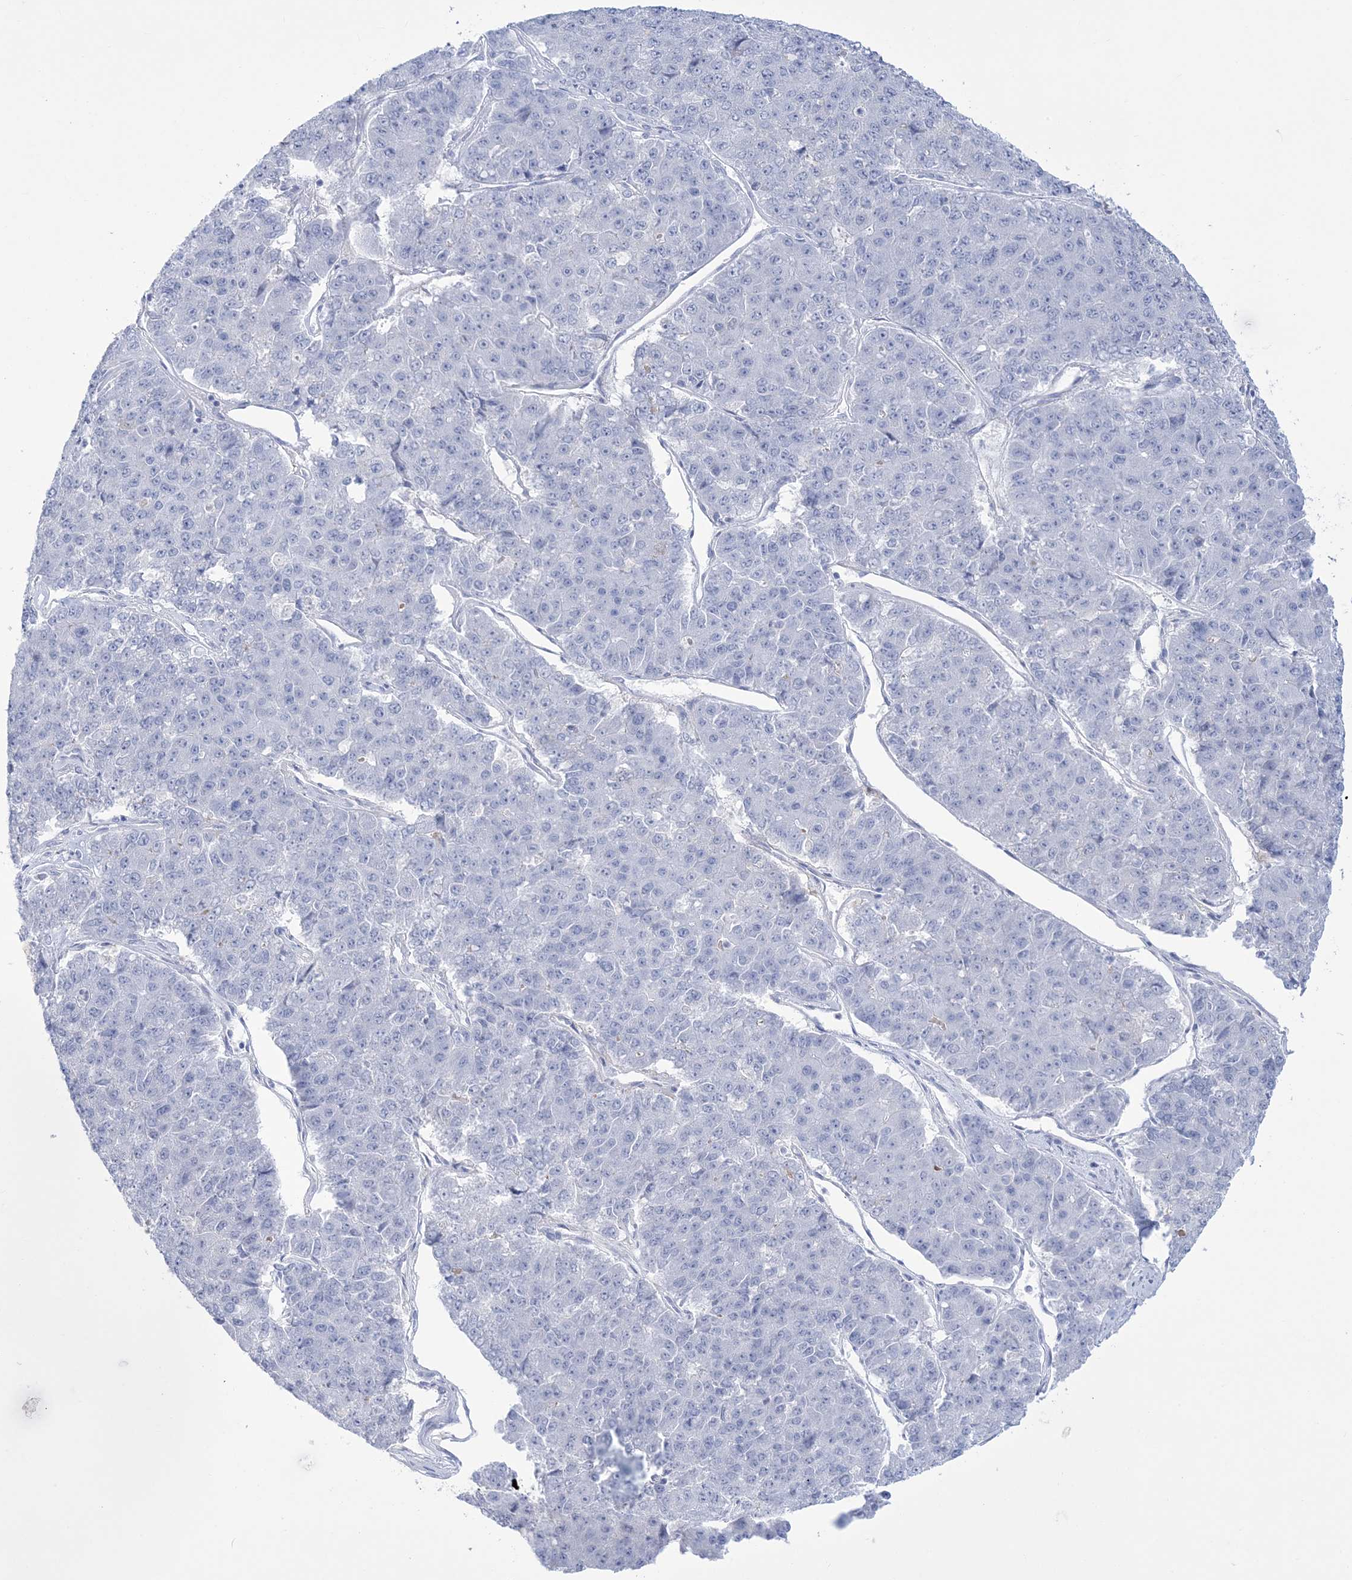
{"staining": {"intensity": "negative", "quantity": "none", "location": "none"}, "tissue": "pancreatic cancer", "cell_type": "Tumor cells", "image_type": "cancer", "snomed": [{"axis": "morphology", "description": "Adenocarcinoma, NOS"}, {"axis": "topography", "description": "Pancreas"}], "caption": "A high-resolution histopathology image shows immunohistochemistry (IHC) staining of pancreatic cancer (adenocarcinoma), which reveals no significant expression in tumor cells.", "gene": "RBP2", "patient": {"sex": "male", "age": 50}}